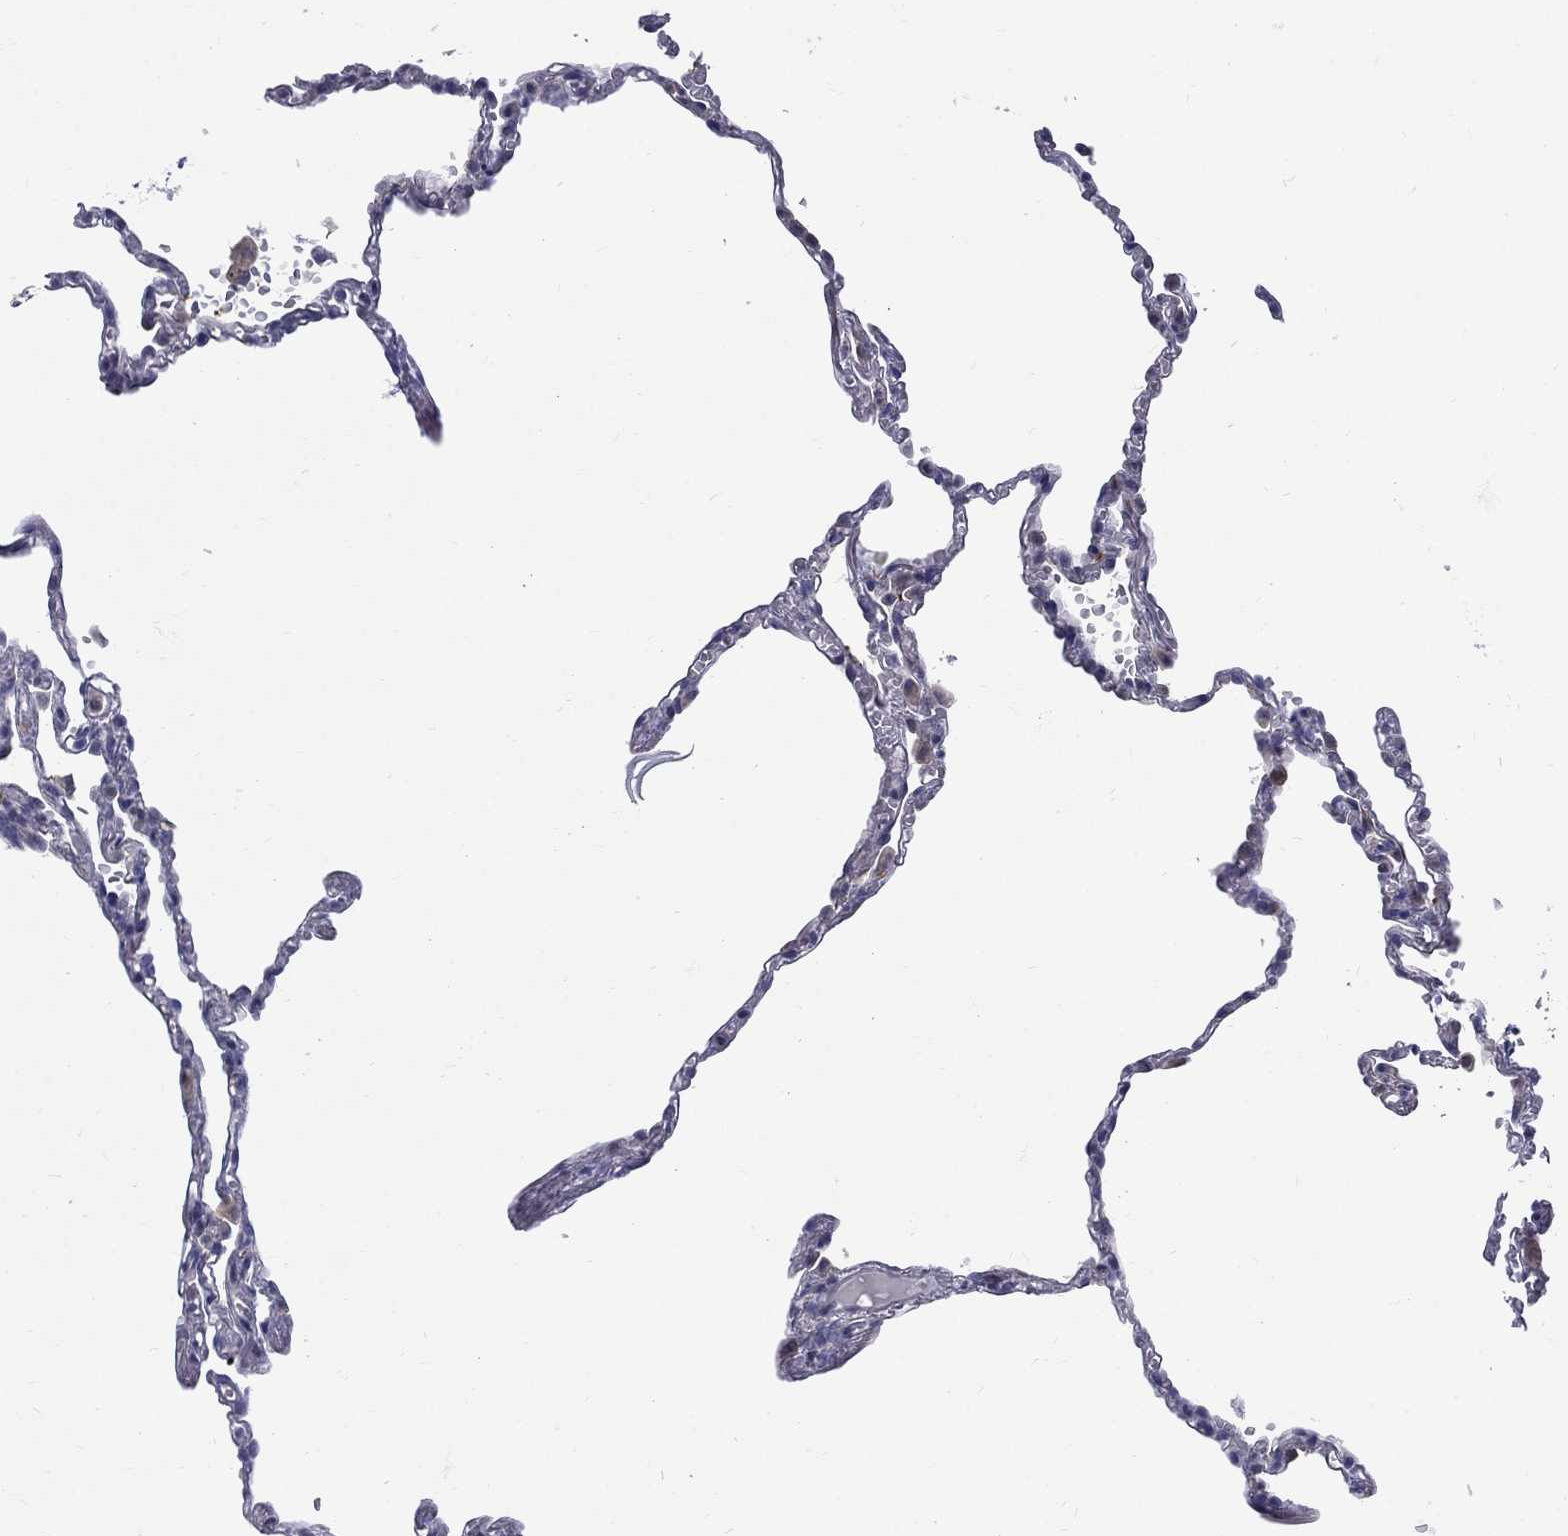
{"staining": {"intensity": "negative", "quantity": "none", "location": "none"}, "tissue": "lung", "cell_type": "Alveolar cells", "image_type": "normal", "snomed": [{"axis": "morphology", "description": "Normal tissue, NOS"}, {"axis": "topography", "description": "Lung"}], "caption": "High power microscopy image of an IHC photomicrograph of normal lung, revealing no significant staining in alveolar cells. The staining was performed using DAB (3,3'-diaminobenzidine) to visualize the protein expression in brown, while the nuclei were stained in blue with hematoxylin (Magnification: 20x).", "gene": "HKDC1", "patient": {"sex": "male", "age": 78}}